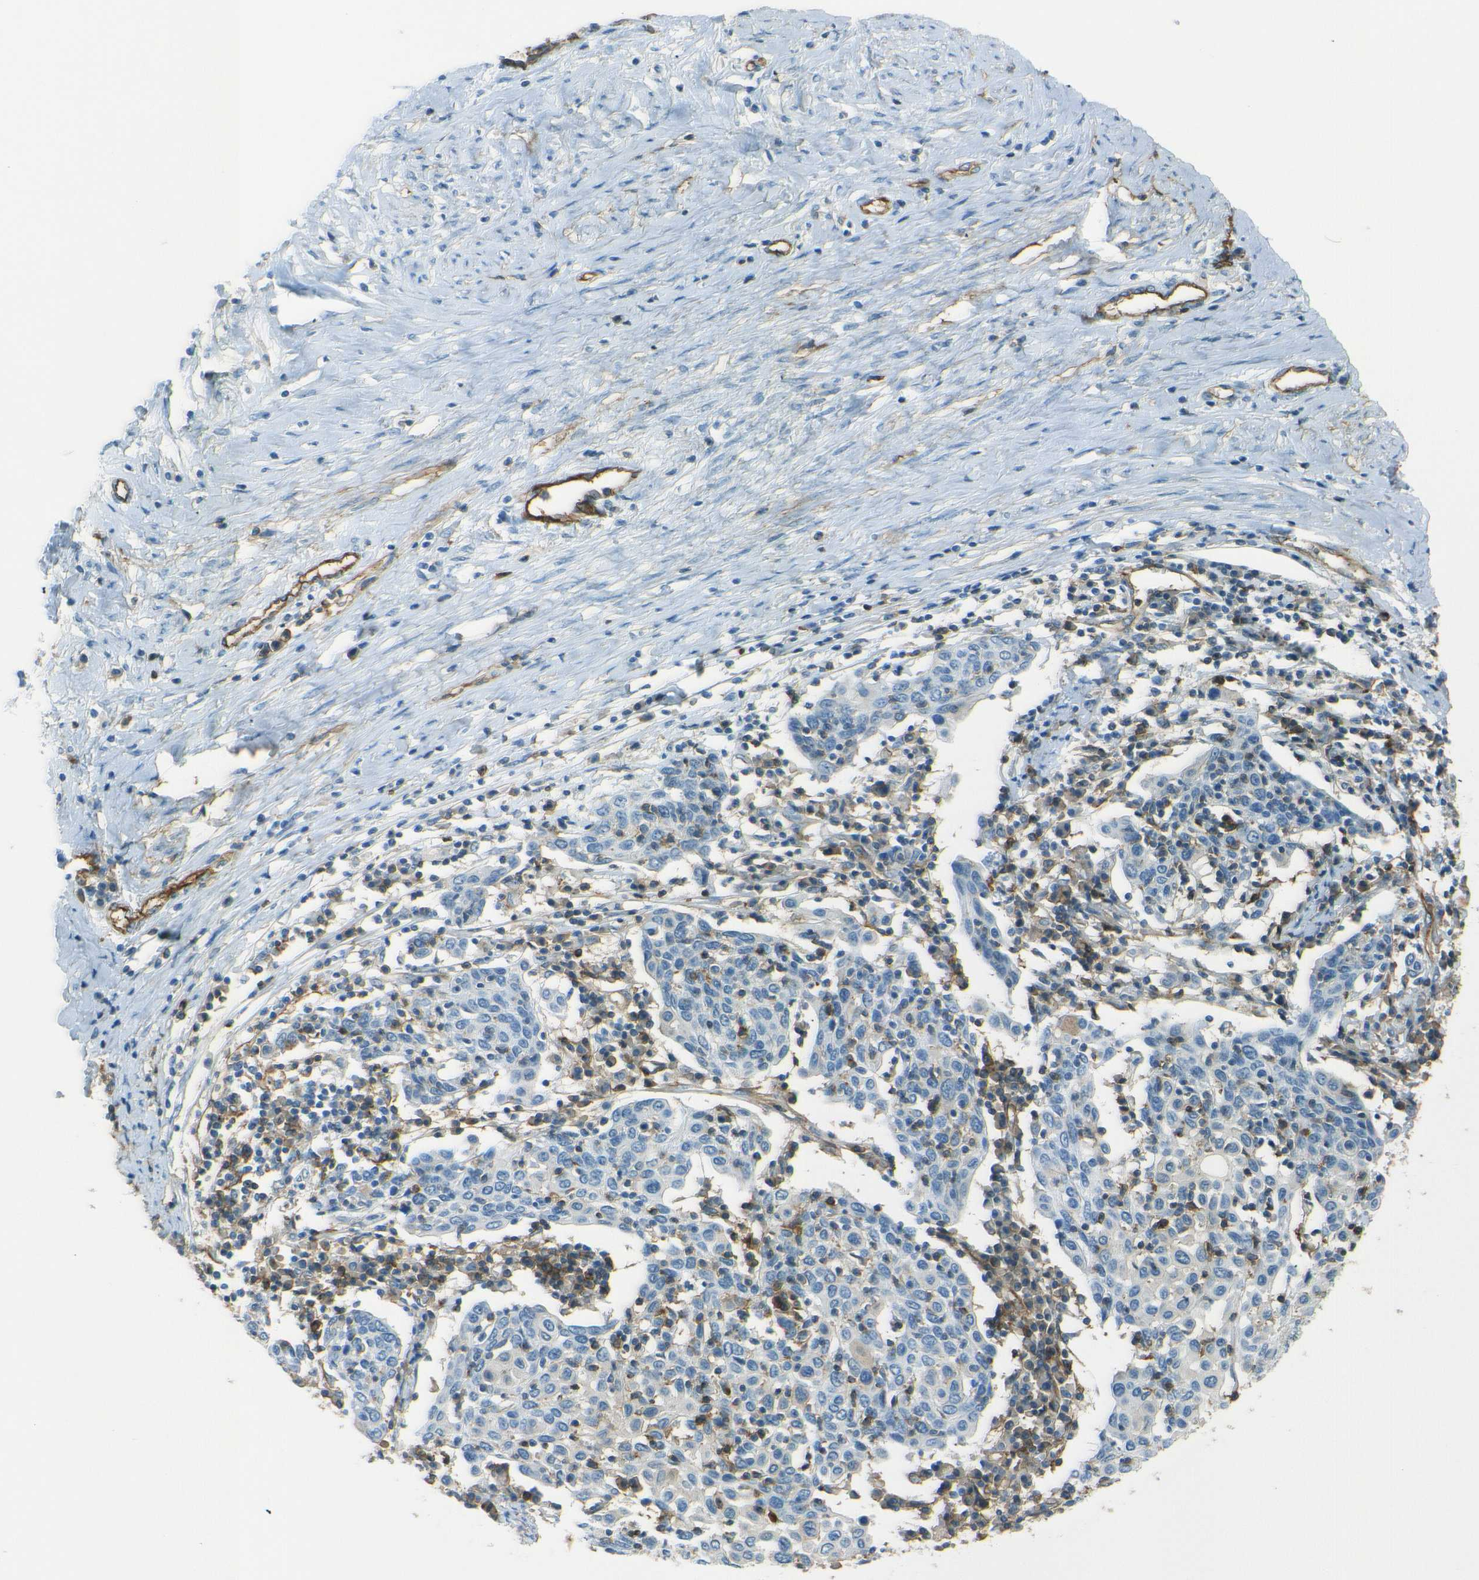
{"staining": {"intensity": "negative", "quantity": "none", "location": "none"}, "tissue": "cervical cancer", "cell_type": "Tumor cells", "image_type": "cancer", "snomed": [{"axis": "morphology", "description": "Squamous cell carcinoma, NOS"}, {"axis": "topography", "description": "Cervix"}], "caption": "Immunohistochemistry histopathology image of neoplastic tissue: cervical cancer stained with DAB demonstrates no significant protein staining in tumor cells.", "gene": "ENTPD1", "patient": {"sex": "female", "age": 40}}